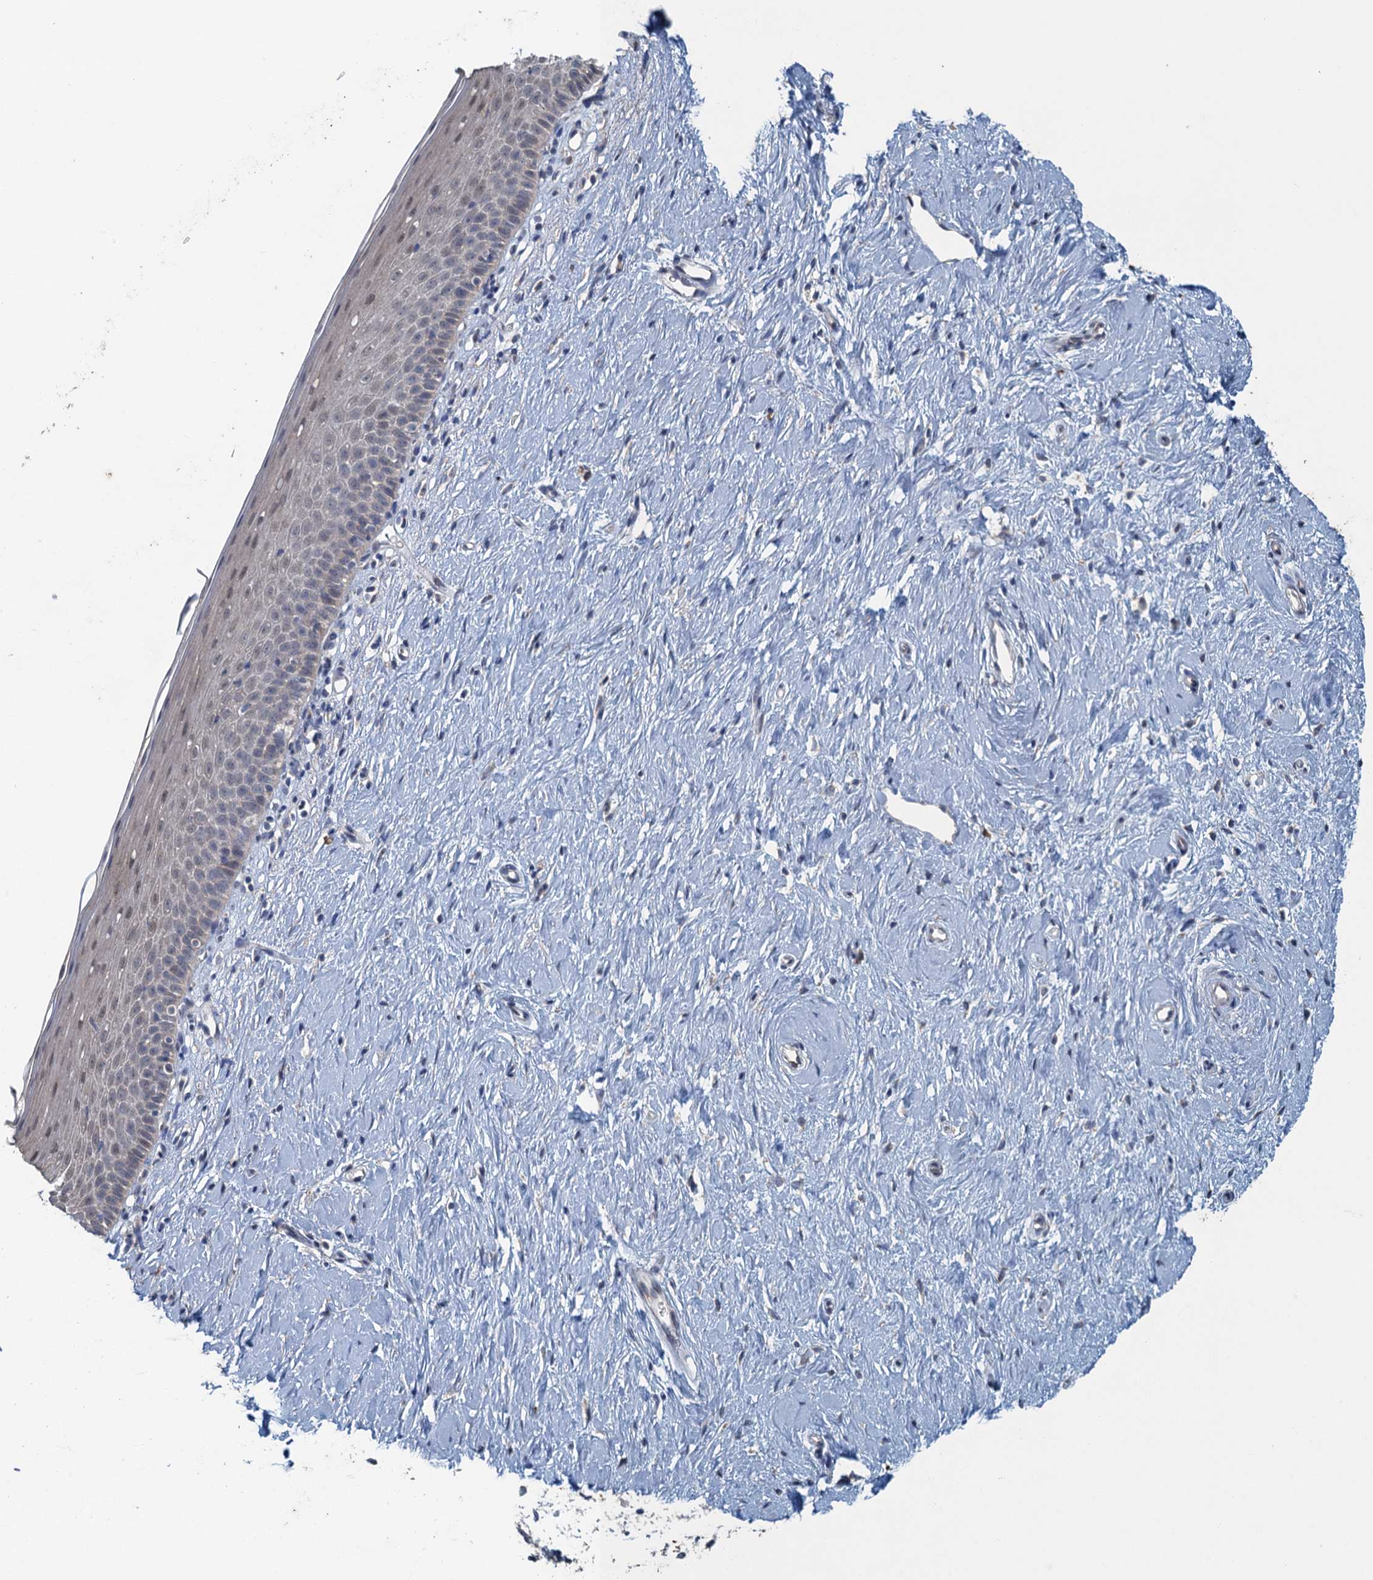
{"staining": {"intensity": "weak", "quantity": "25%-75%", "location": "cytoplasmic/membranous"}, "tissue": "cervix", "cell_type": "Glandular cells", "image_type": "normal", "snomed": [{"axis": "morphology", "description": "Normal tissue, NOS"}, {"axis": "topography", "description": "Cervix"}], "caption": "Glandular cells demonstrate low levels of weak cytoplasmic/membranous staining in about 25%-75% of cells in benign cervix. (brown staining indicates protein expression, while blue staining denotes nuclei).", "gene": "TEX35", "patient": {"sex": "female", "age": 57}}